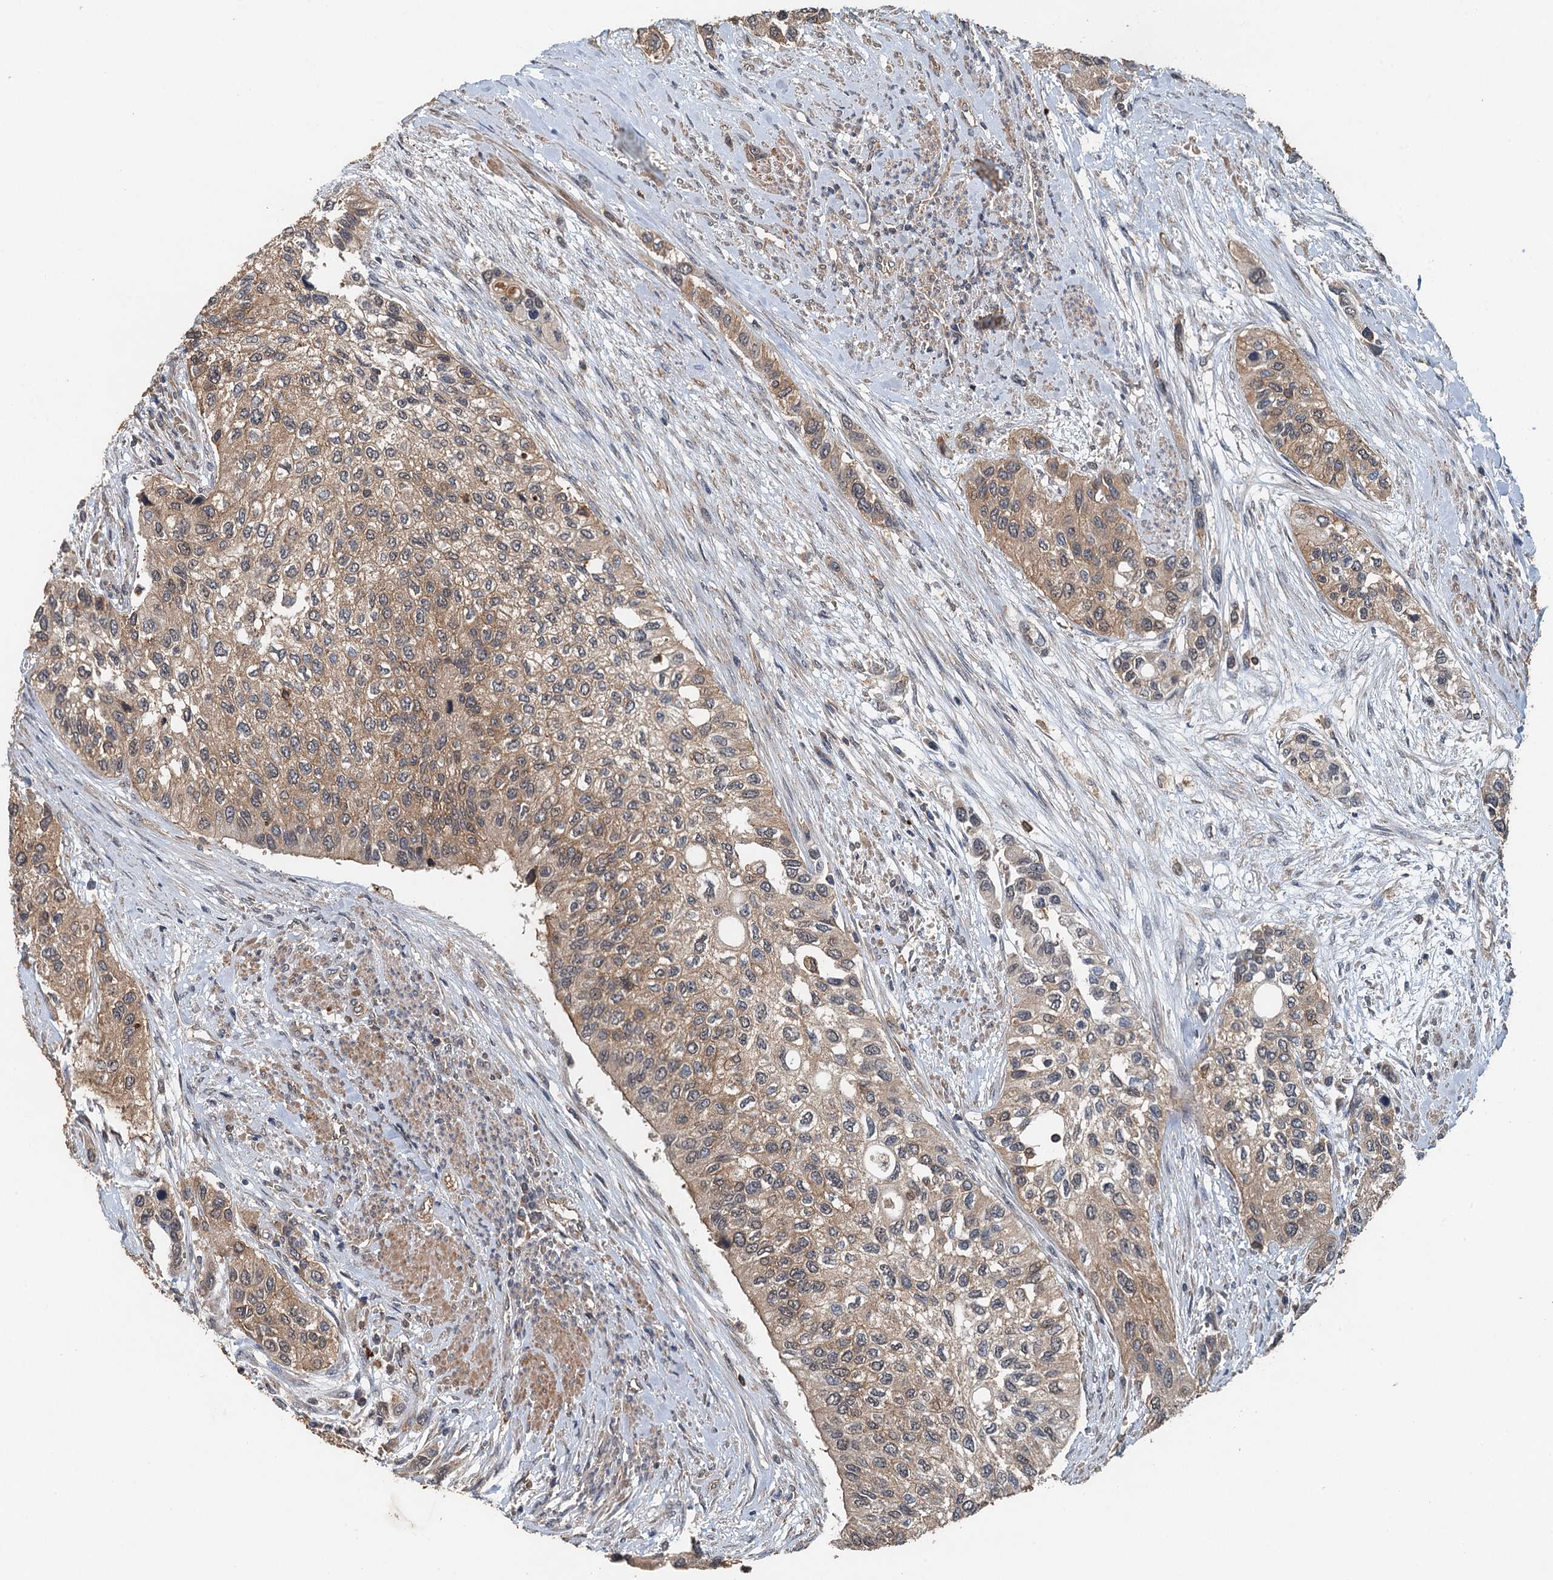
{"staining": {"intensity": "moderate", "quantity": ">75%", "location": "cytoplasmic/membranous"}, "tissue": "urothelial cancer", "cell_type": "Tumor cells", "image_type": "cancer", "snomed": [{"axis": "morphology", "description": "Normal tissue, NOS"}, {"axis": "morphology", "description": "Urothelial carcinoma, High grade"}, {"axis": "topography", "description": "Vascular tissue"}, {"axis": "topography", "description": "Urinary bladder"}], "caption": "Immunohistochemistry (IHC) micrograph of urothelial cancer stained for a protein (brown), which exhibits medium levels of moderate cytoplasmic/membranous expression in about >75% of tumor cells.", "gene": "BORCS5", "patient": {"sex": "female", "age": 56}}